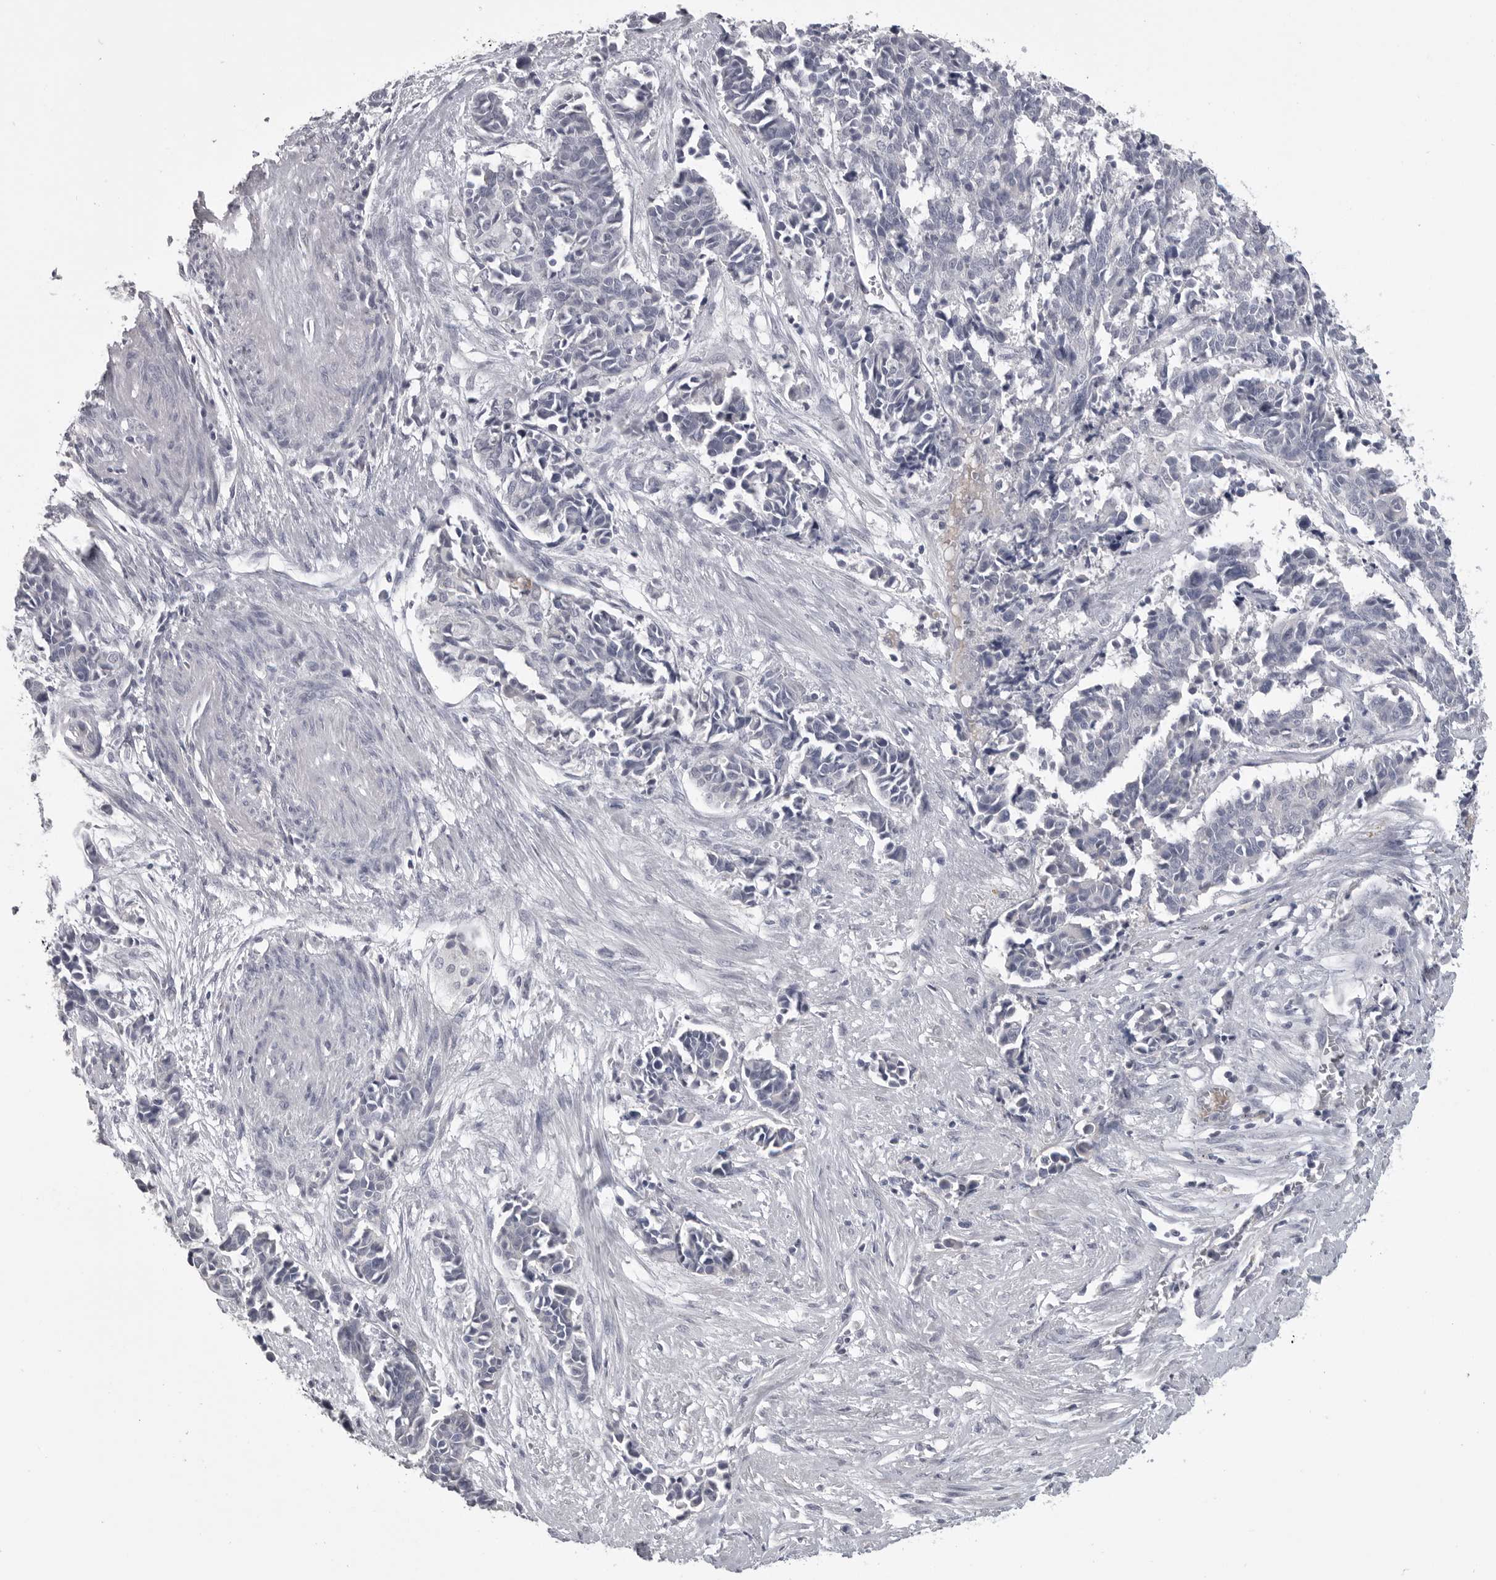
{"staining": {"intensity": "negative", "quantity": "none", "location": "none"}, "tissue": "cervical cancer", "cell_type": "Tumor cells", "image_type": "cancer", "snomed": [{"axis": "morphology", "description": "Normal tissue, NOS"}, {"axis": "morphology", "description": "Squamous cell carcinoma, NOS"}, {"axis": "topography", "description": "Cervix"}], "caption": "The image displays no significant positivity in tumor cells of cervical cancer (squamous cell carcinoma).", "gene": "SERPING1", "patient": {"sex": "female", "age": 35}}